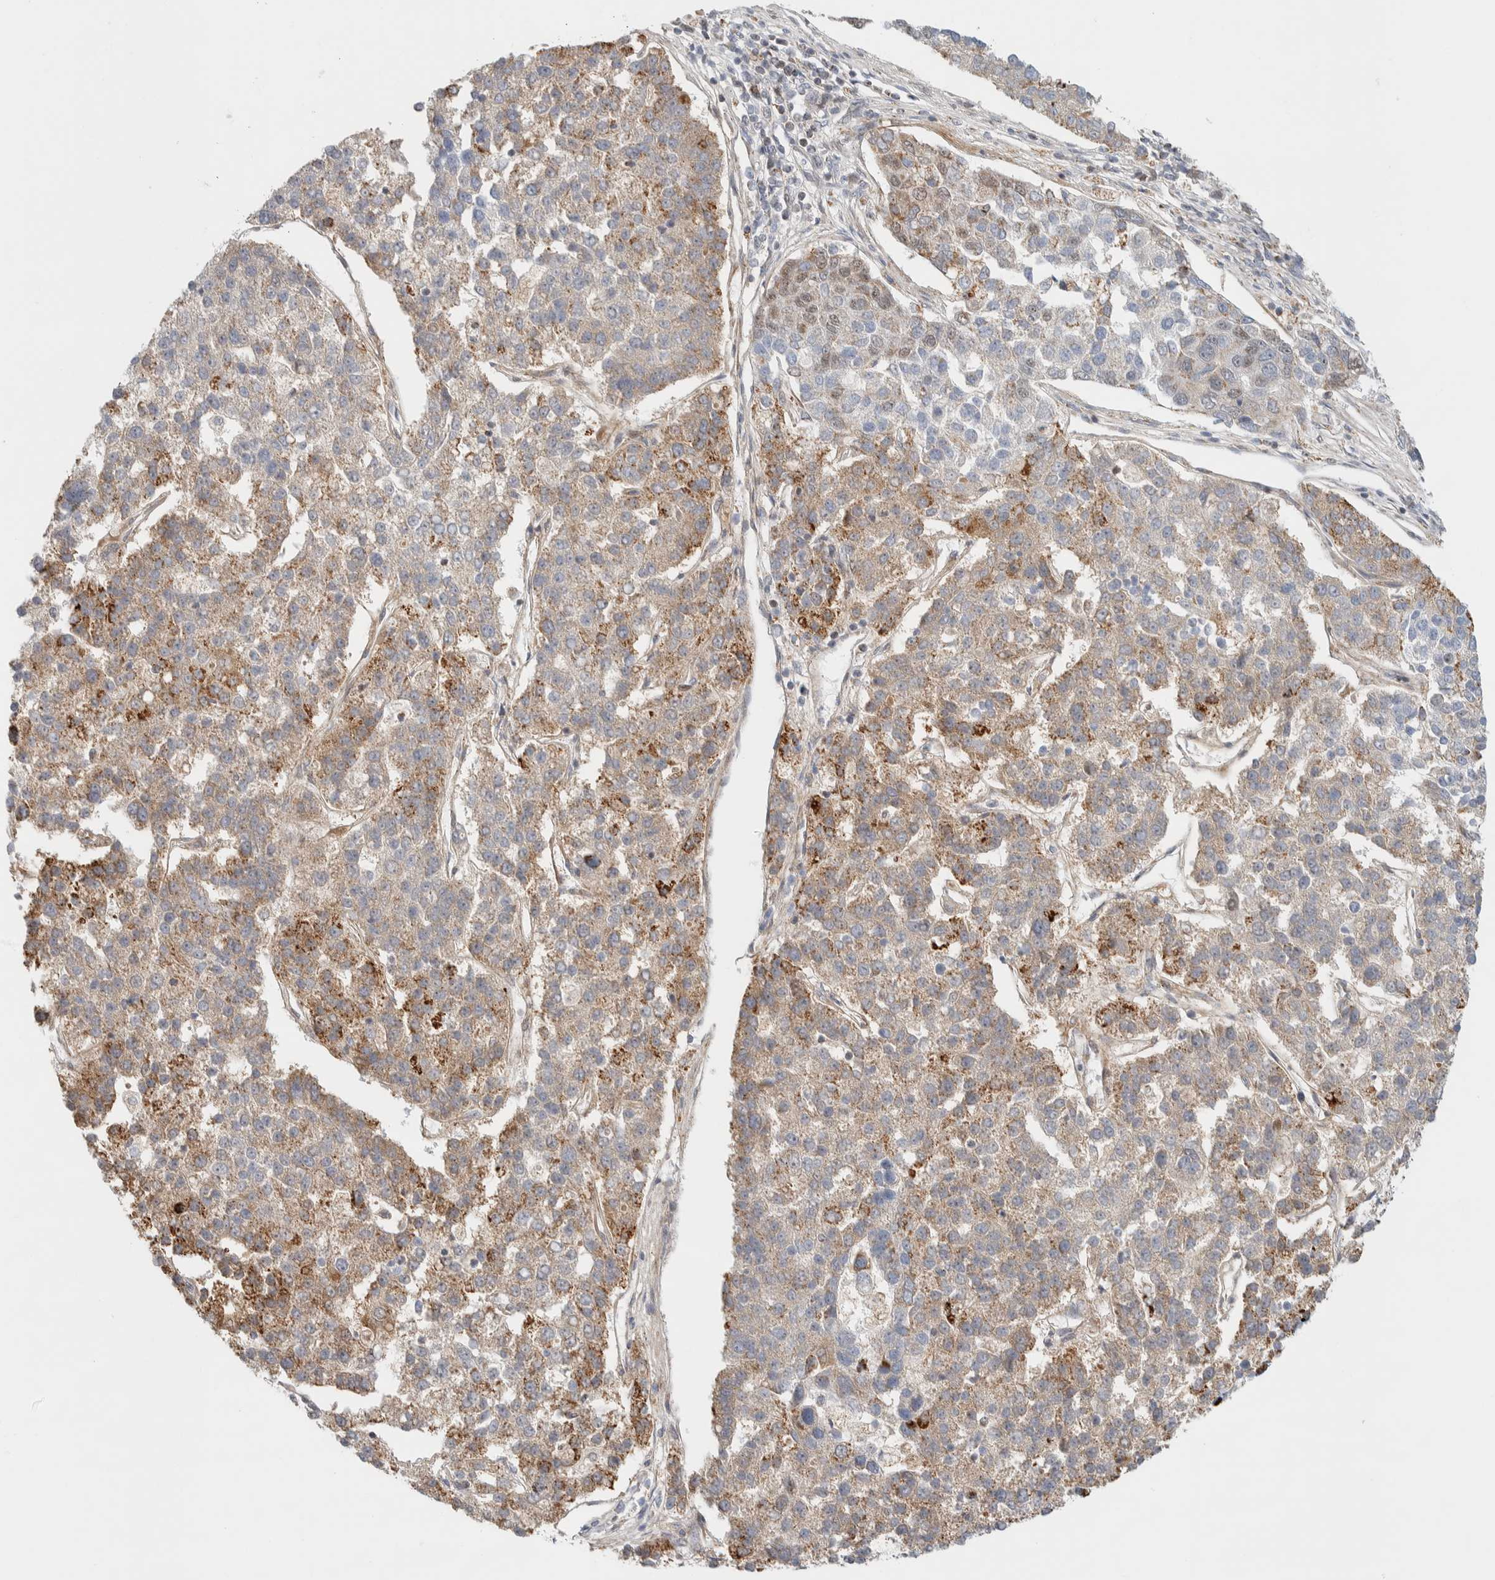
{"staining": {"intensity": "moderate", "quantity": "25%-75%", "location": "cytoplasmic/membranous,nuclear"}, "tissue": "pancreatic cancer", "cell_type": "Tumor cells", "image_type": "cancer", "snomed": [{"axis": "morphology", "description": "Adenocarcinoma, NOS"}, {"axis": "topography", "description": "Pancreas"}], "caption": "Protein expression analysis of human adenocarcinoma (pancreatic) reveals moderate cytoplasmic/membranous and nuclear positivity in approximately 25%-75% of tumor cells.", "gene": "TSPAN32", "patient": {"sex": "female", "age": 61}}